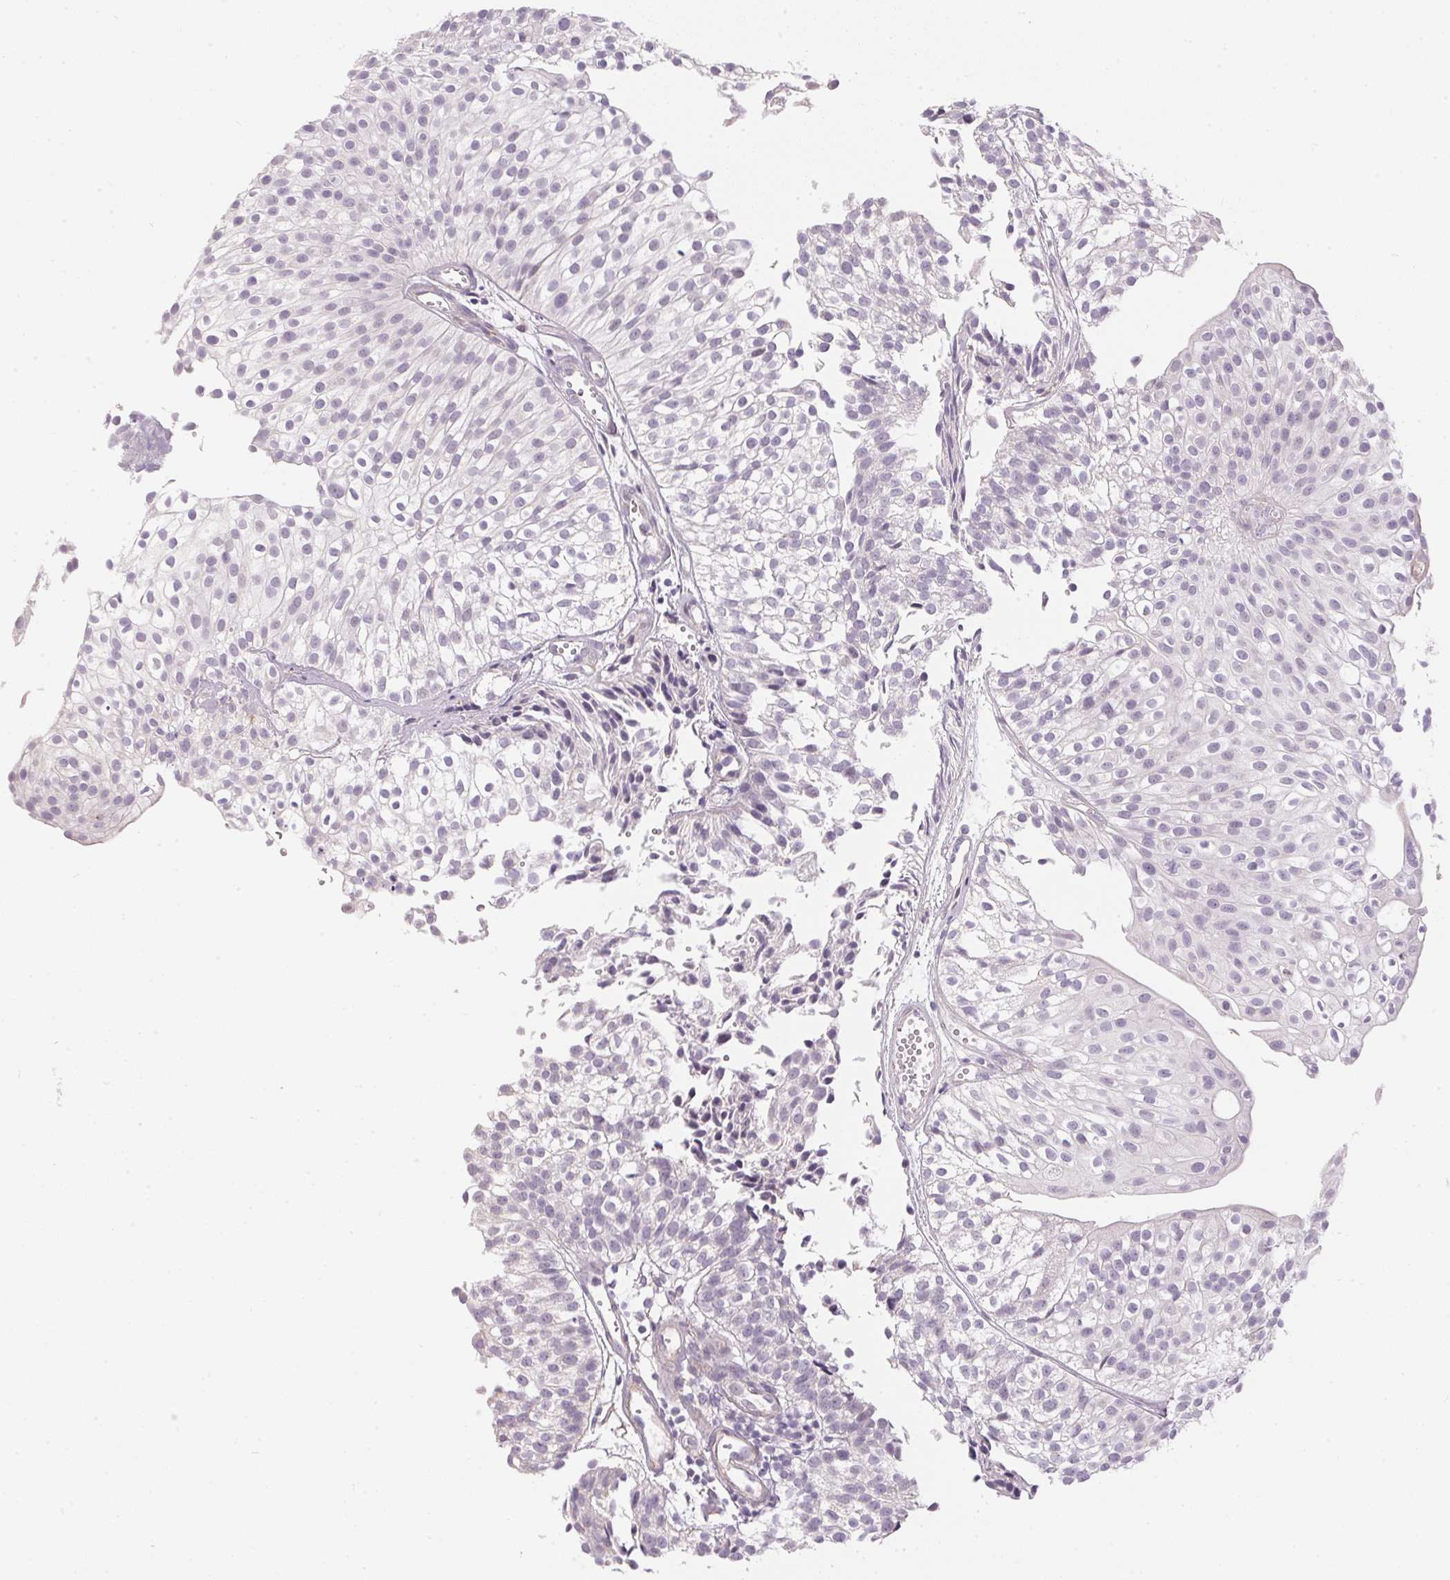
{"staining": {"intensity": "negative", "quantity": "none", "location": "none"}, "tissue": "urothelial cancer", "cell_type": "Tumor cells", "image_type": "cancer", "snomed": [{"axis": "morphology", "description": "Urothelial carcinoma, Low grade"}, {"axis": "topography", "description": "Urinary bladder"}], "caption": "Urothelial carcinoma (low-grade) was stained to show a protein in brown. There is no significant staining in tumor cells. Nuclei are stained in blue.", "gene": "GDAP1L1", "patient": {"sex": "male", "age": 70}}